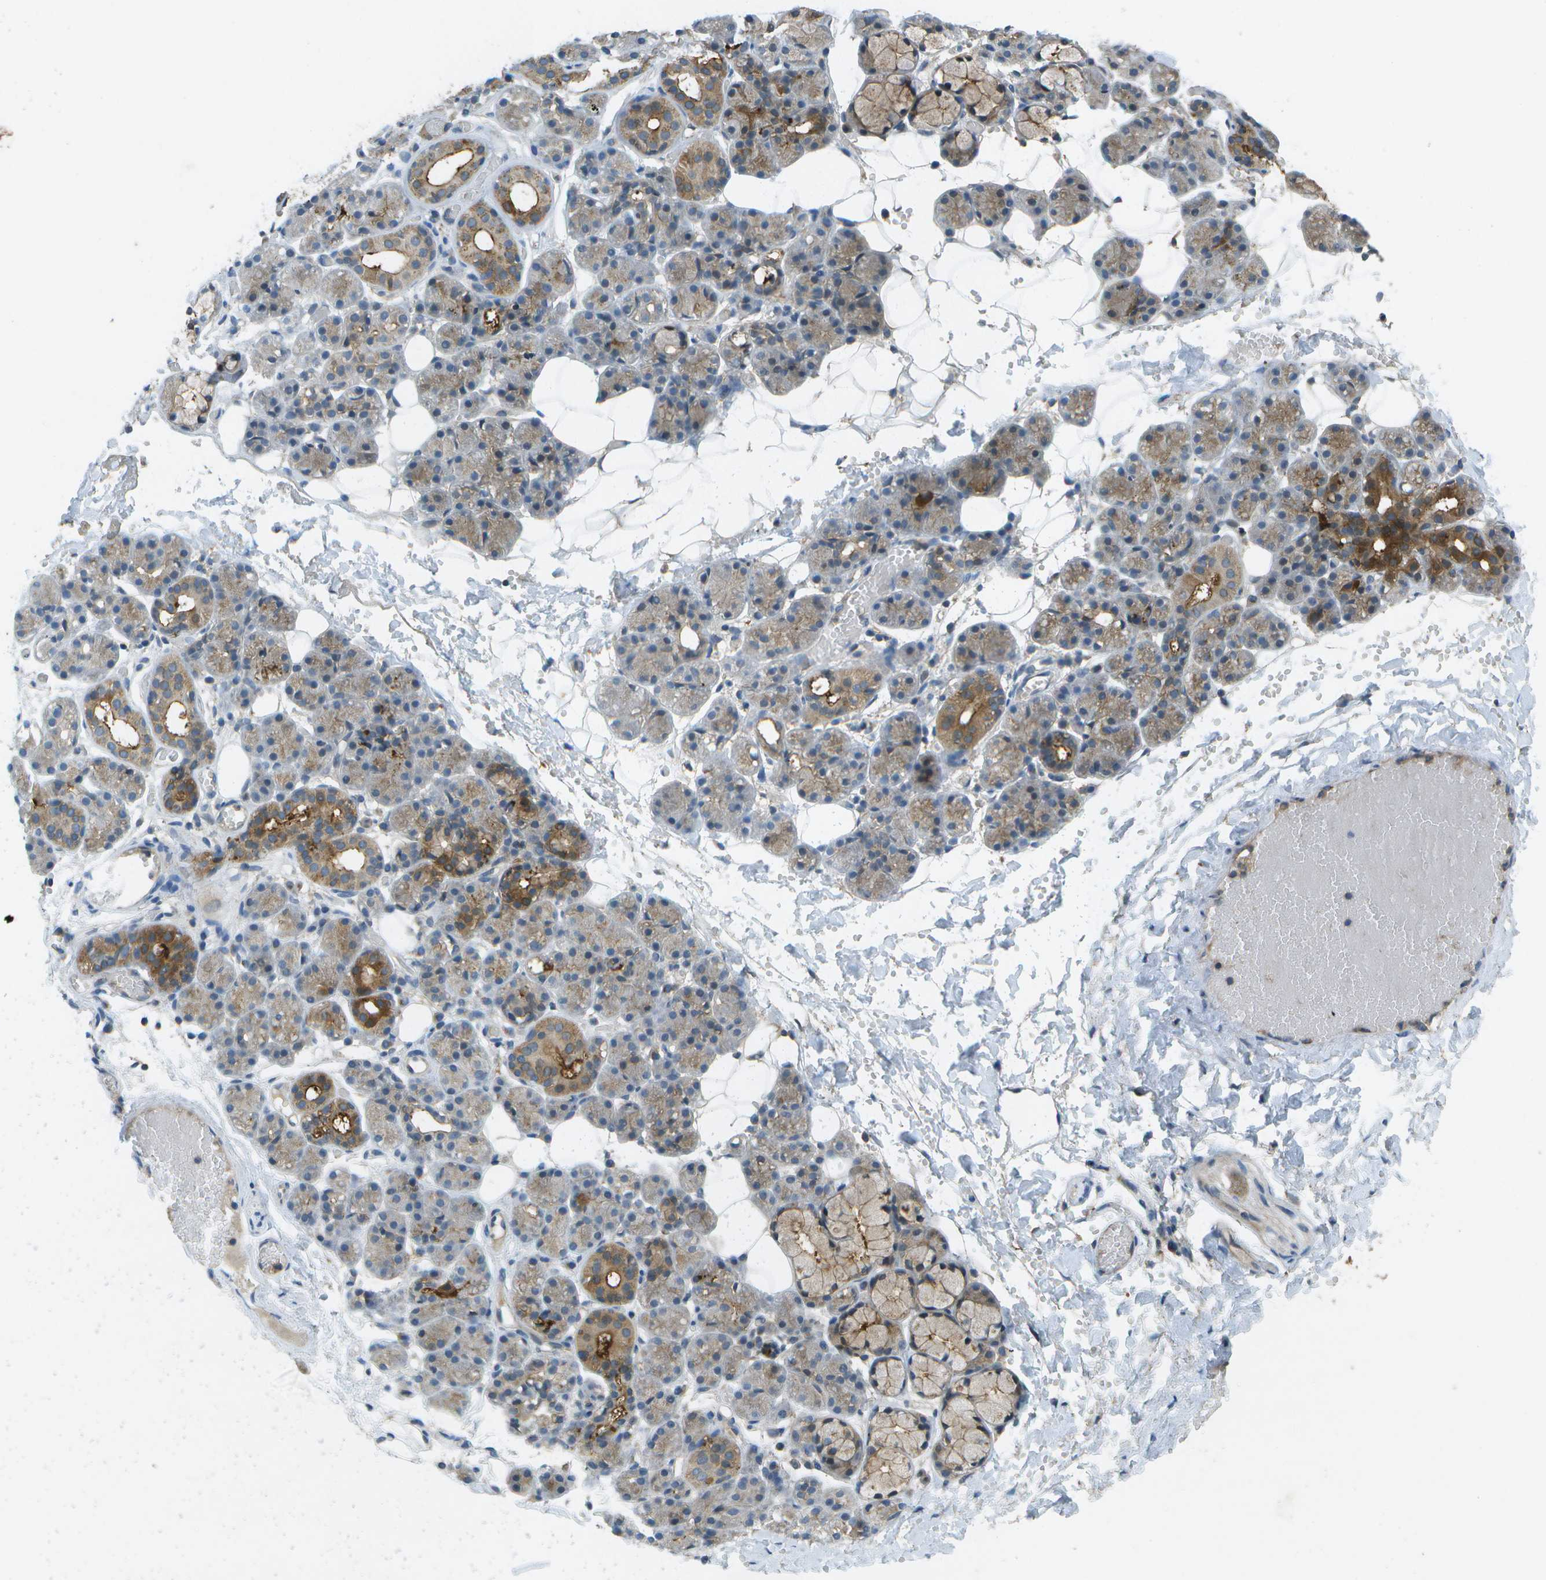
{"staining": {"intensity": "moderate", "quantity": "25%-75%", "location": "cytoplasmic/membranous"}, "tissue": "salivary gland", "cell_type": "Glandular cells", "image_type": "normal", "snomed": [{"axis": "morphology", "description": "Normal tissue, NOS"}, {"axis": "topography", "description": "Salivary gland"}], "caption": "A high-resolution image shows immunohistochemistry staining of normal salivary gland, which displays moderate cytoplasmic/membranous expression in about 25%-75% of glandular cells. (Stains: DAB in brown, nuclei in blue, Microscopy: brightfield microscopy at high magnification).", "gene": "LRRC66", "patient": {"sex": "male", "age": 63}}